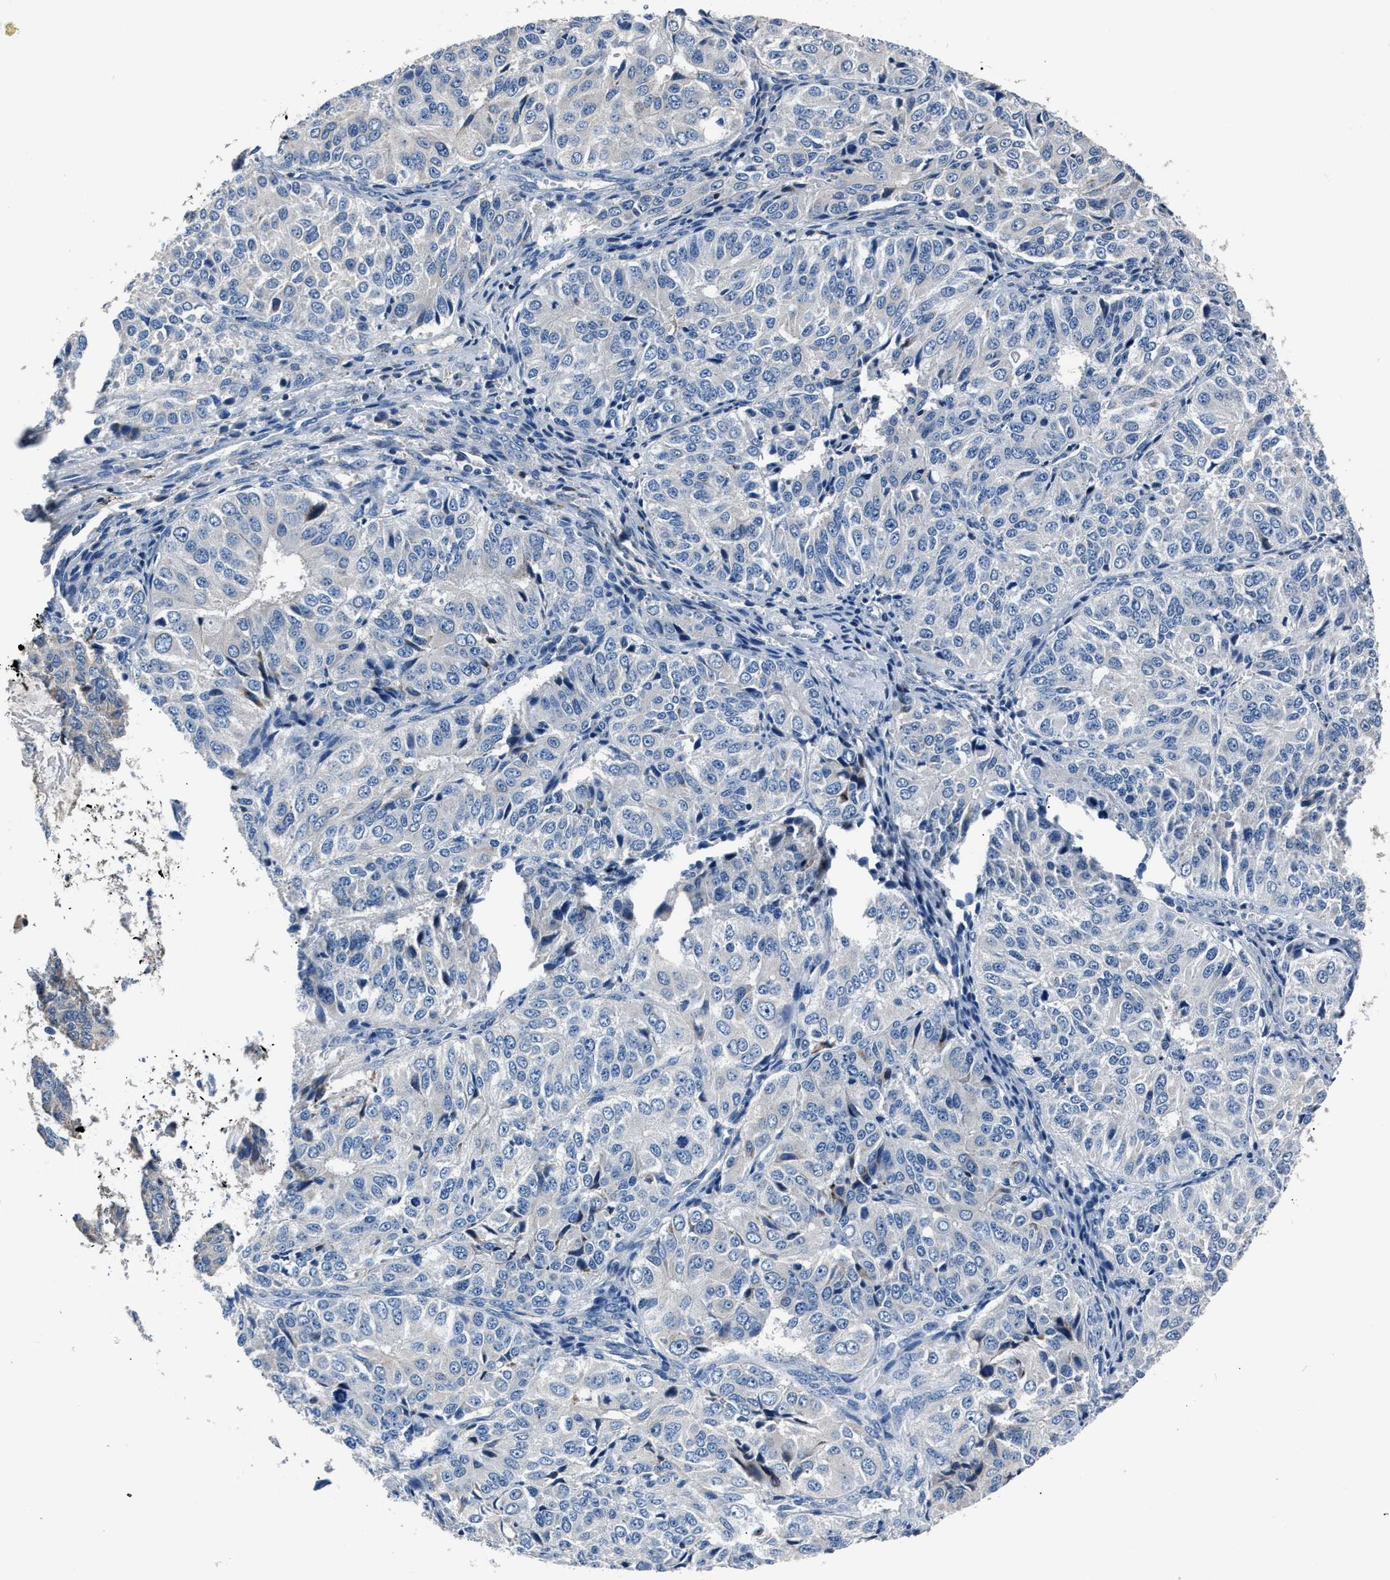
{"staining": {"intensity": "negative", "quantity": "none", "location": "none"}, "tissue": "ovarian cancer", "cell_type": "Tumor cells", "image_type": "cancer", "snomed": [{"axis": "morphology", "description": "Carcinoma, endometroid"}, {"axis": "topography", "description": "Ovary"}], "caption": "Histopathology image shows no protein expression in tumor cells of endometroid carcinoma (ovarian) tissue. (DAB (3,3'-diaminobenzidine) IHC, high magnification).", "gene": "DNAJC24", "patient": {"sex": "female", "age": 51}}